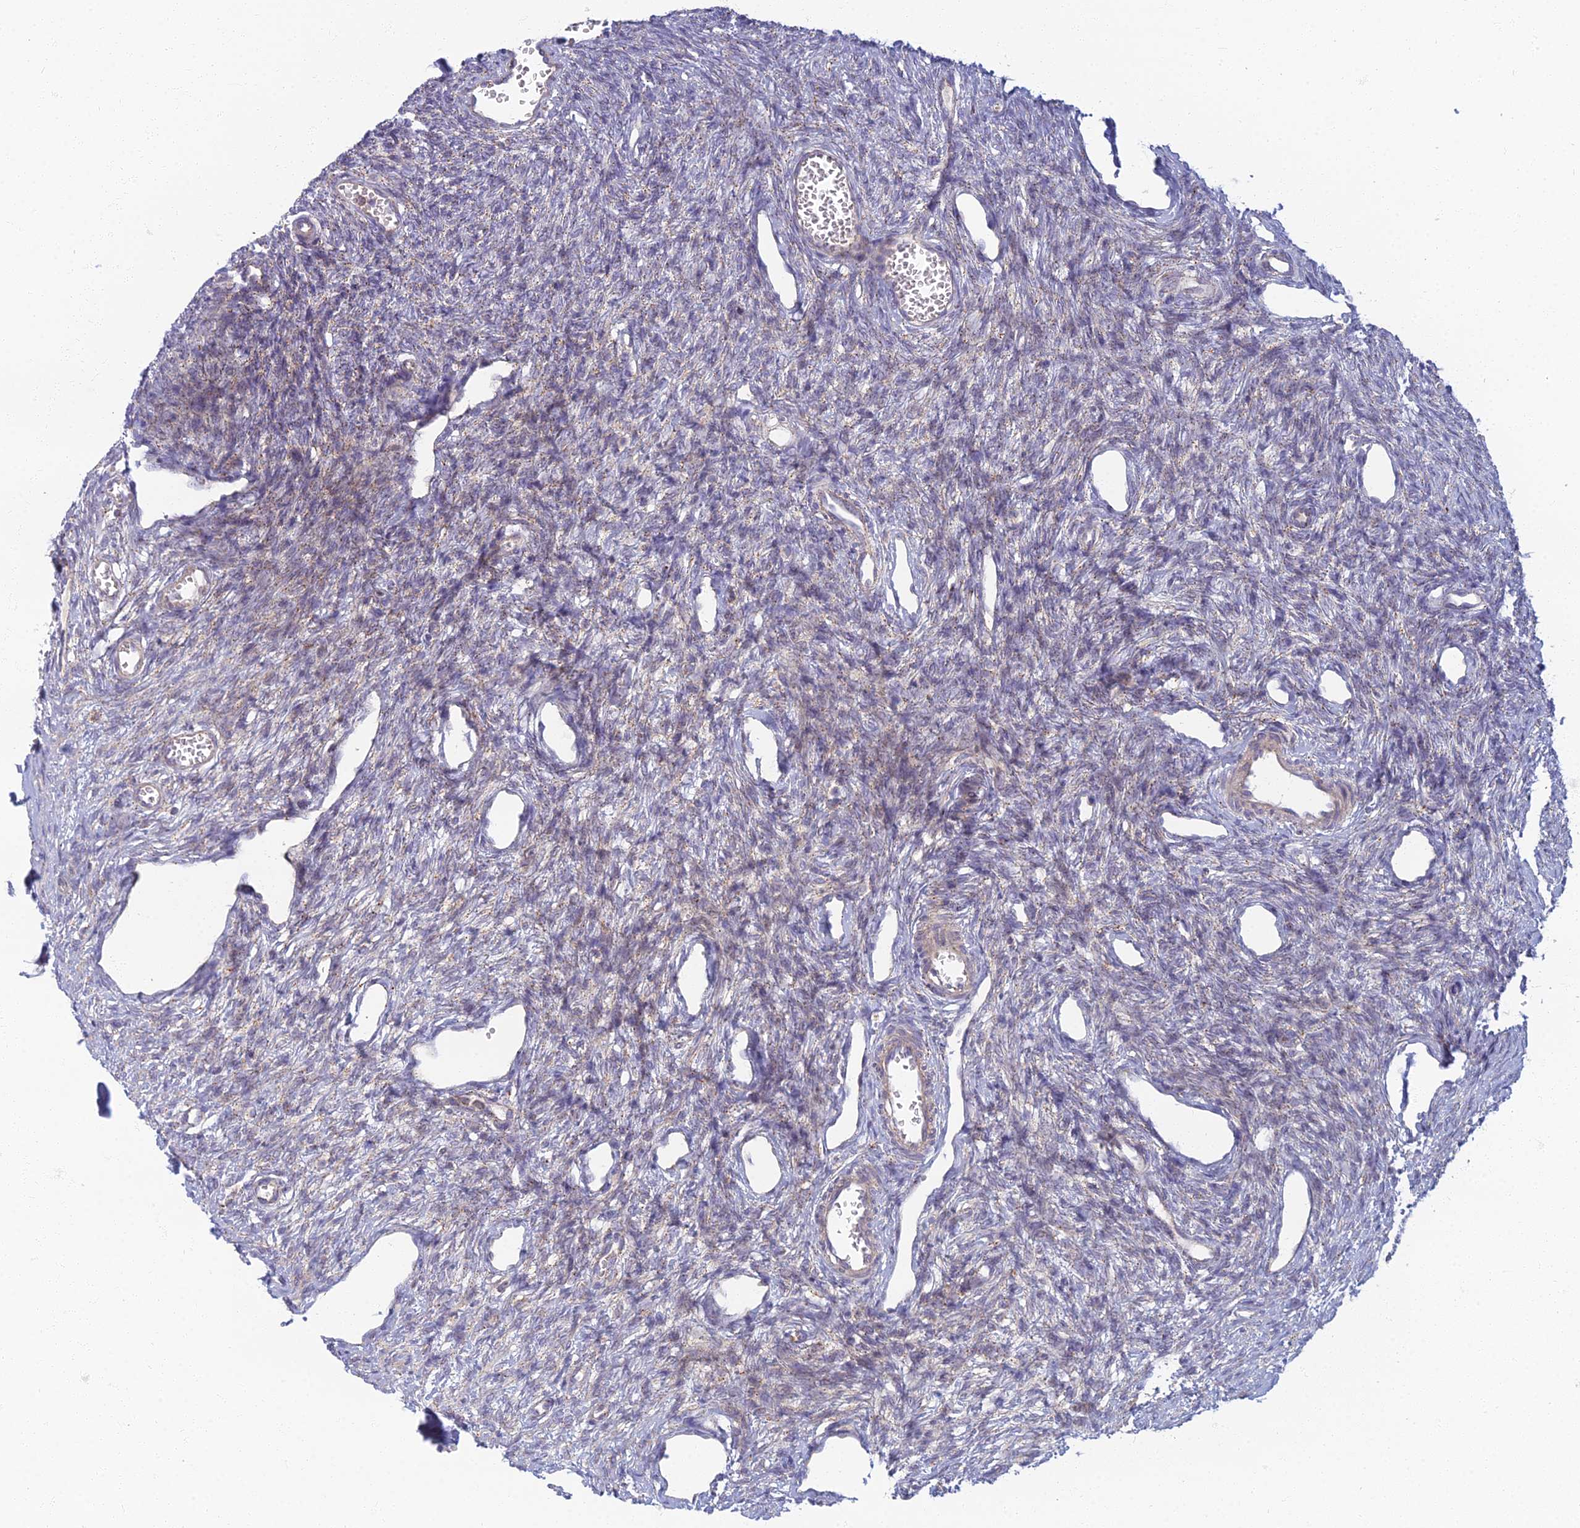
{"staining": {"intensity": "negative", "quantity": "none", "location": "none"}, "tissue": "ovary", "cell_type": "Ovarian stroma cells", "image_type": "normal", "snomed": [{"axis": "morphology", "description": "Normal tissue, NOS"}, {"axis": "morphology", "description": "Cyst, NOS"}, {"axis": "topography", "description": "Ovary"}], "caption": "DAB immunohistochemical staining of normal human ovary demonstrates no significant positivity in ovarian stroma cells.", "gene": "CHMP4B", "patient": {"sex": "female", "age": 33}}